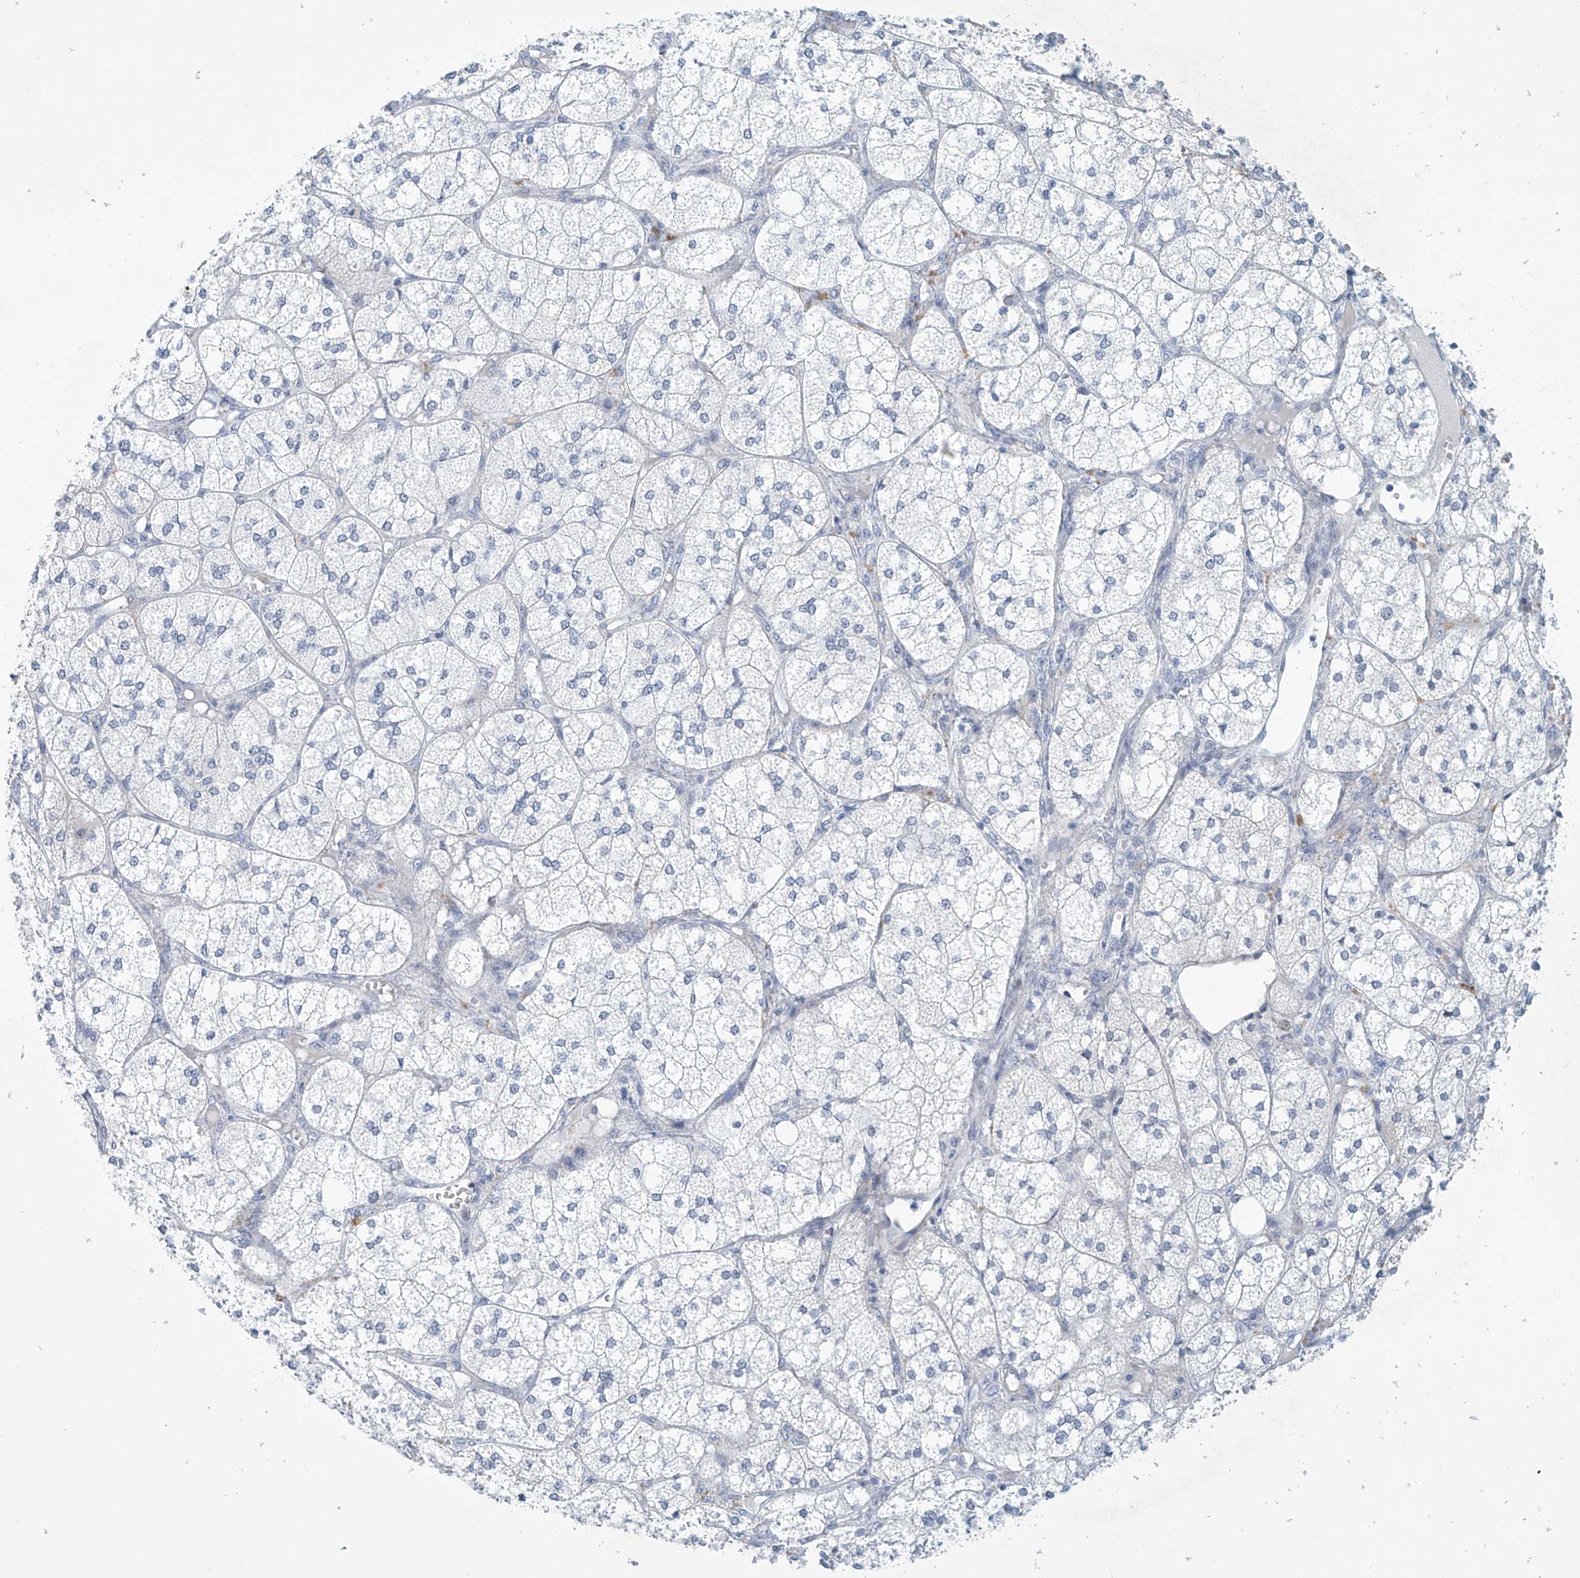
{"staining": {"intensity": "negative", "quantity": "none", "location": "none"}, "tissue": "adrenal gland", "cell_type": "Glandular cells", "image_type": "normal", "snomed": [{"axis": "morphology", "description": "Normal tissue, NOS"}, {"axis": "topography", "description": "Adrenal gland"}], "caption": "Protein analysis of unremarkable adrenal gland demonstrates no significant positivity in glandular cells.", "gene": "SLC35A5", "patient": {"sex": "female", "age": 61}}